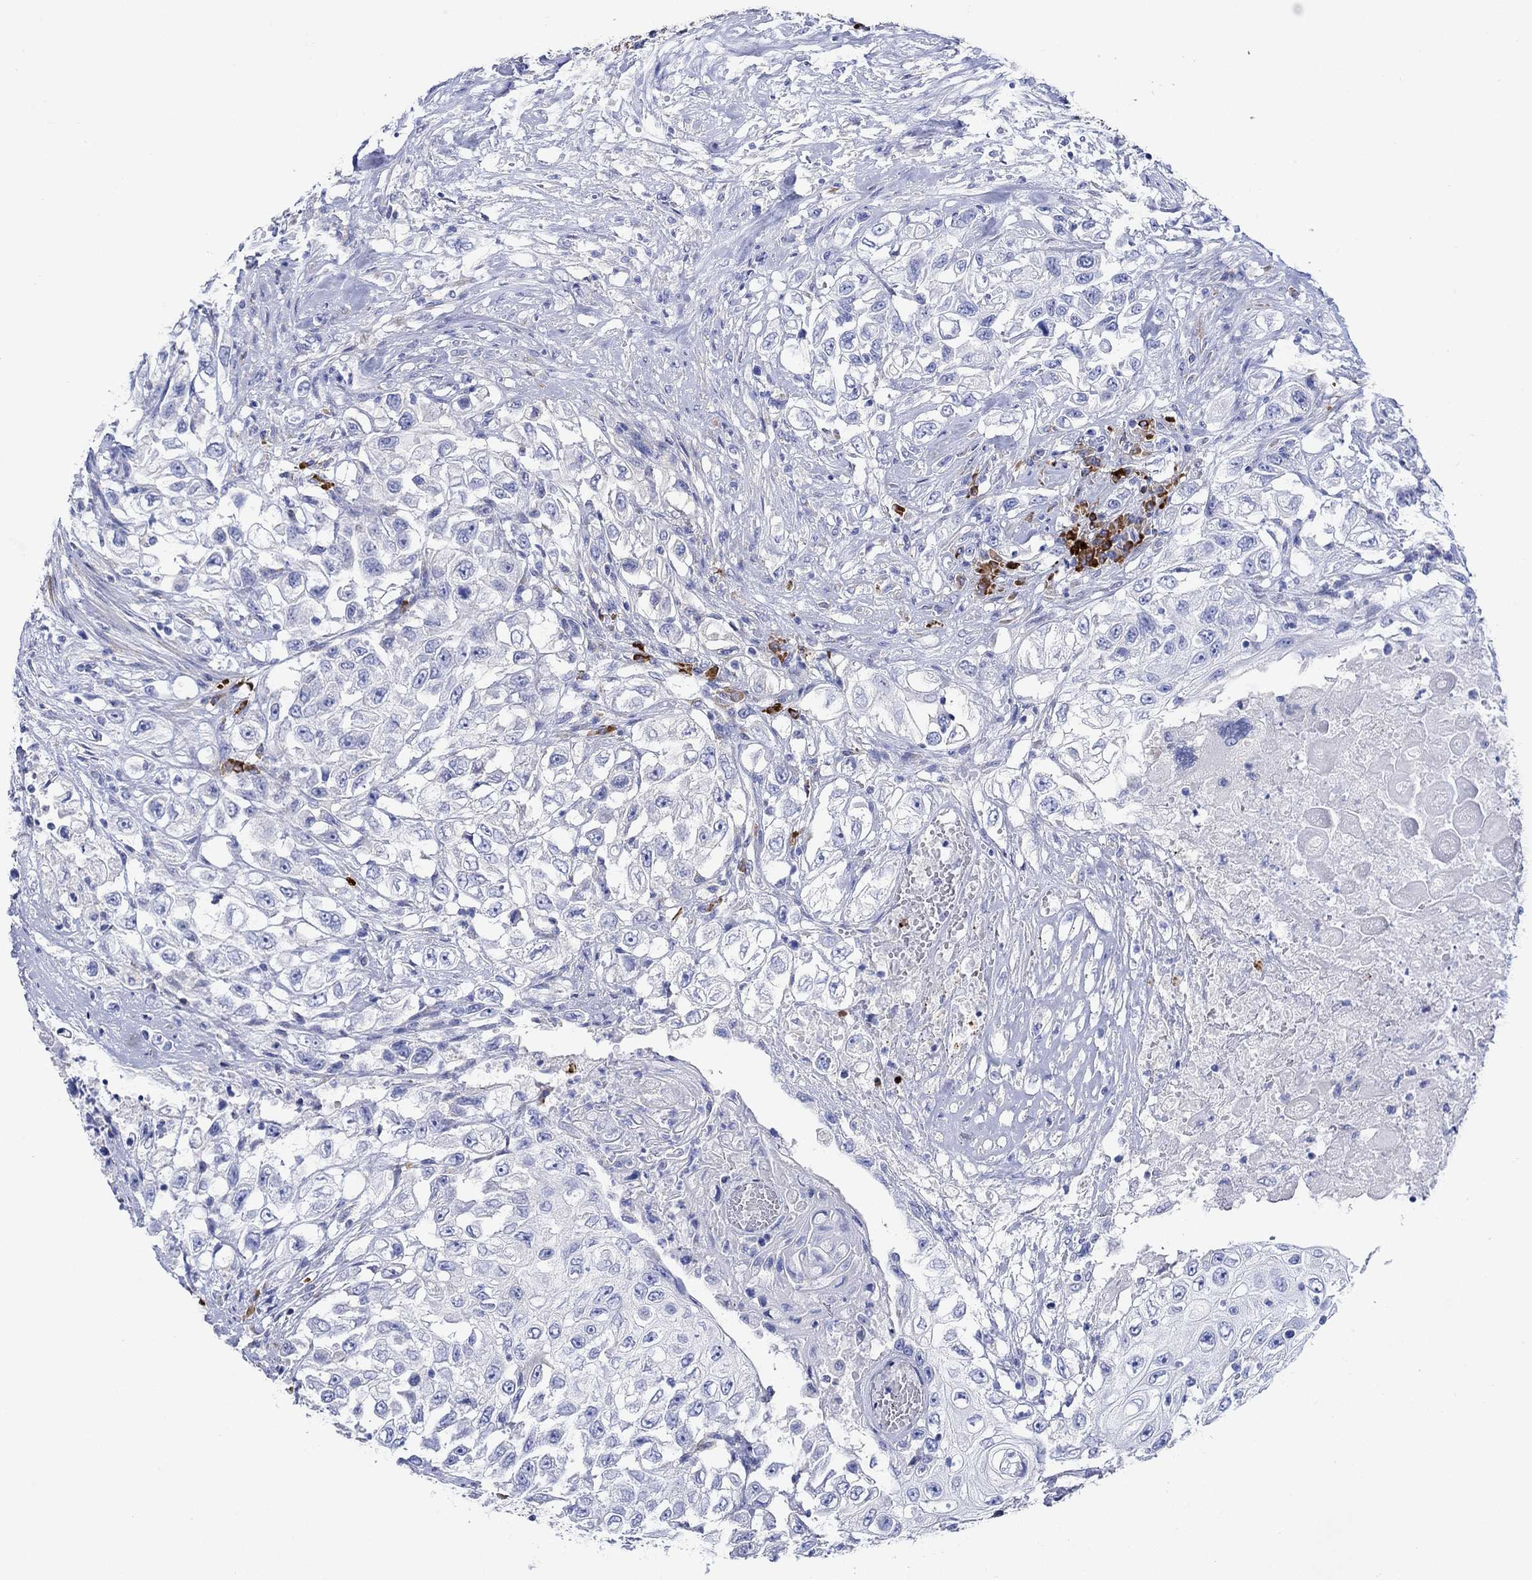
{"staining": {"intensity": "negative", "quantity": "none", "location": "none"}, "tissue": "urothelial cancer", "cell_type": "Tumor cells", "image_type": "cancer", "snomed": [{"axis": "morphology", "description": "Urothelial carcinoma, High grade"}, {"axis": "topography", "description": "Urinary bladder"}], "caption": "Protein analysis of urothelial cancer shows no significant positivity in tumor cells.", "gene": "P2RY6", "patient": {"sex": "female", "age": 56}}